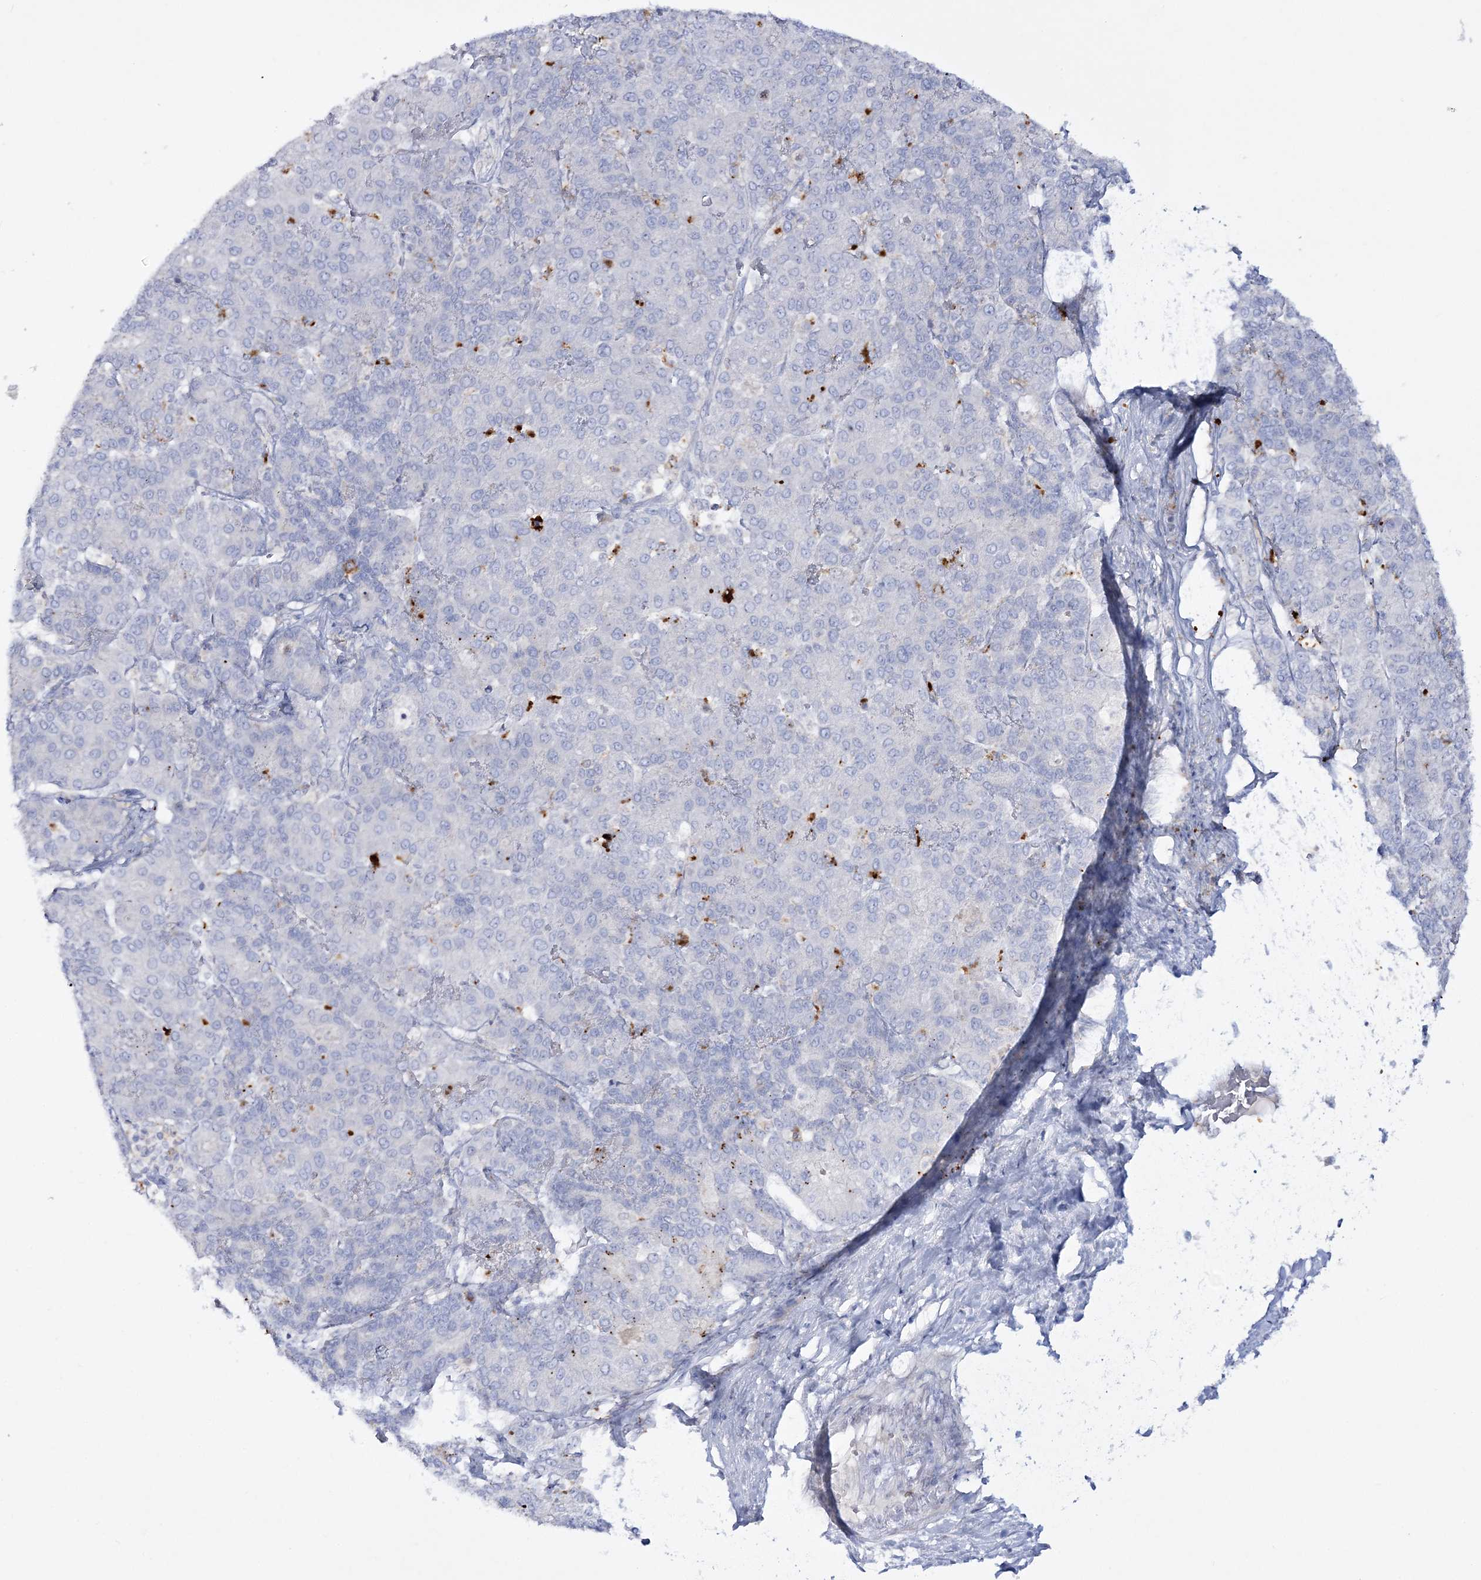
{"staining": {"intensity": "negative", "quantity": "none", "location": "none"}, "tissue": "liver cancer", "cell_type": "Tumor cells", "image_type": "cancer", "snomed": [{"axis": "morphology", "description": "Carcinoma, Hepatocellular, NOS"}, {"axis": "topography", "description": "Liver"}], "caption": "Protein analysis of liver hepatocellular carcinoma reveals no significant staining in tumor cells.", "gene": "WDSUB1", "patient": {"sex": "male", "age": 65}}